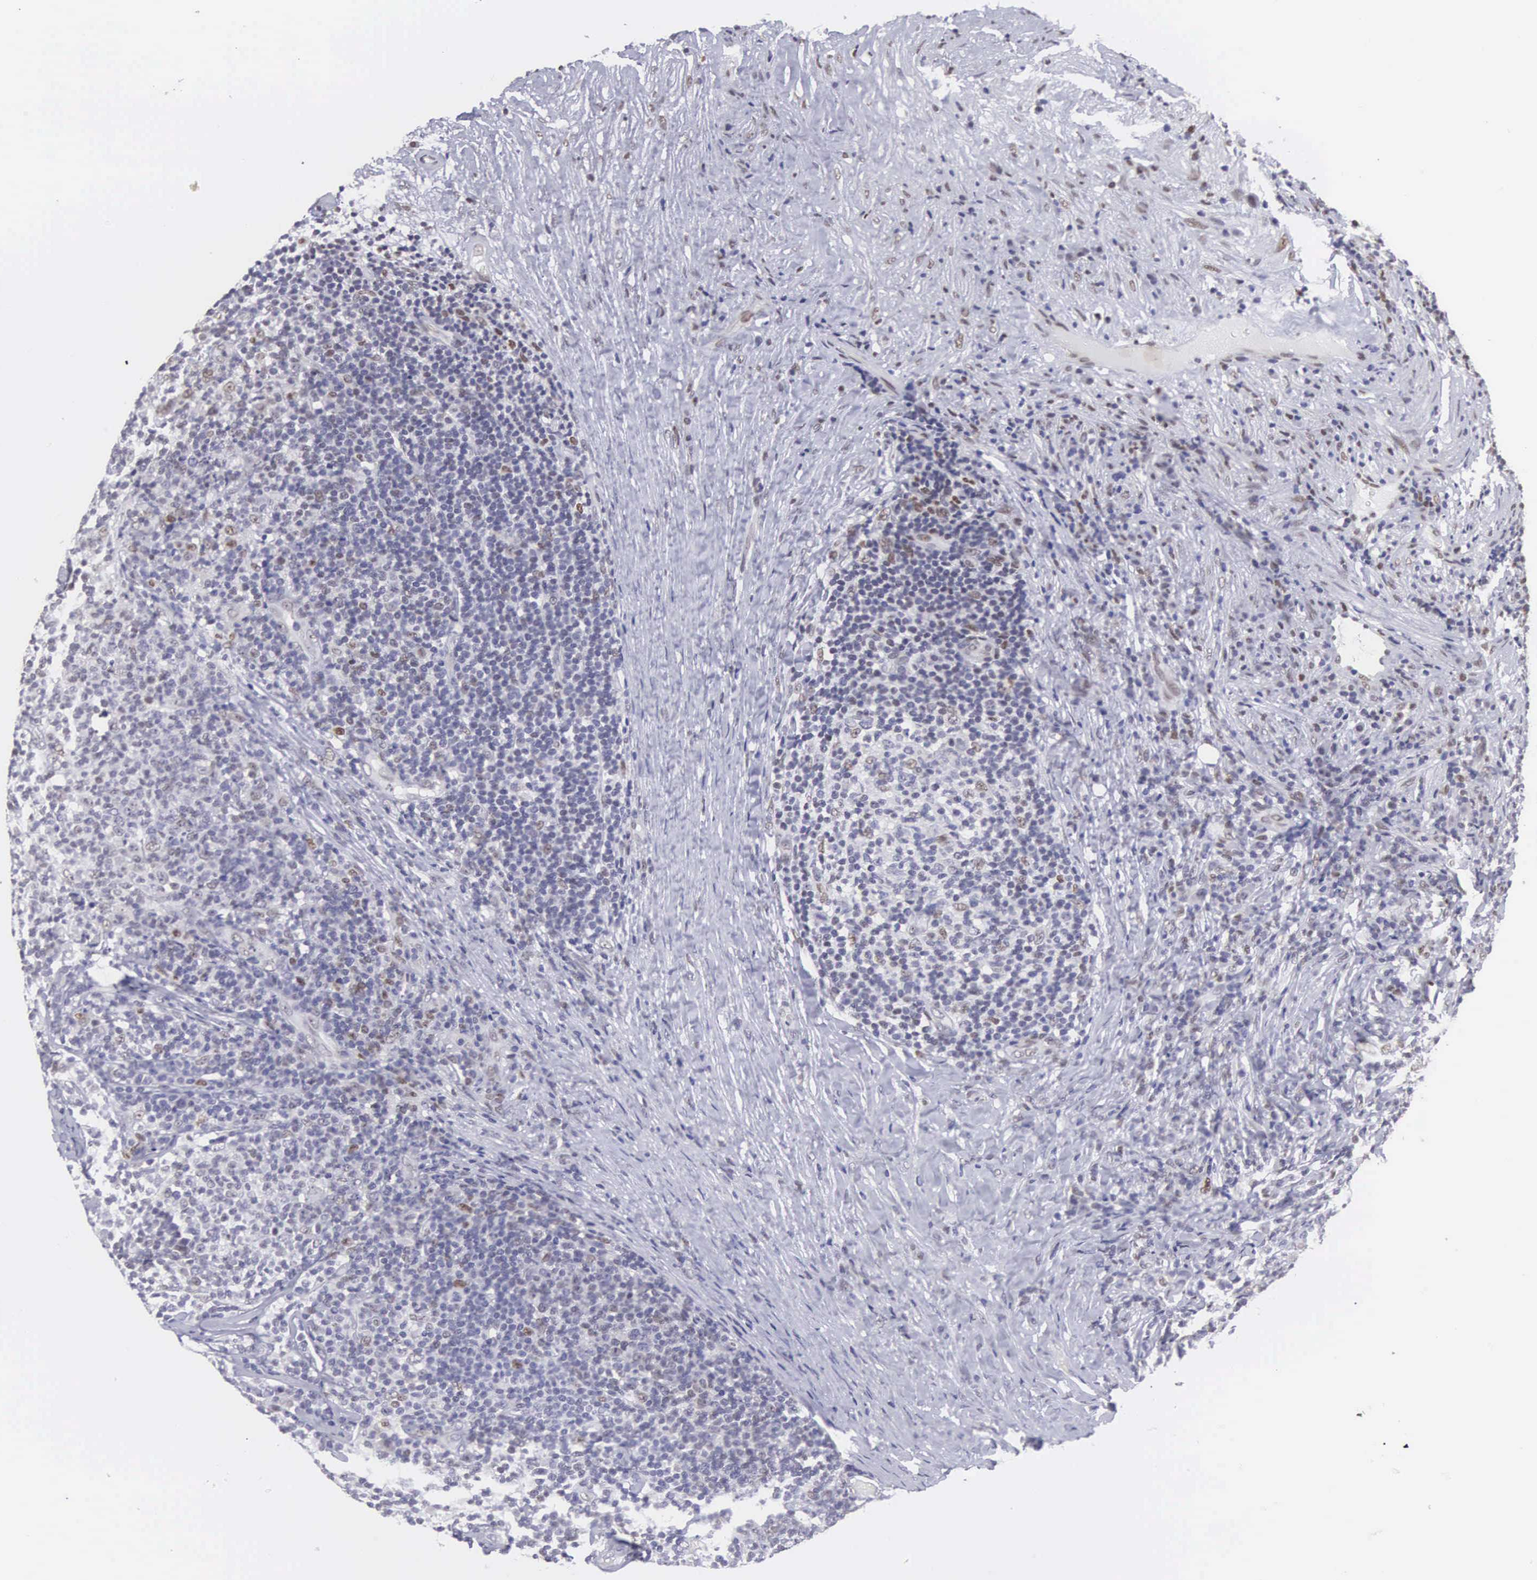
{"staining": {"intensity": "weak", "quantity": "<25%", "location": "nuclear"}, "tissue": "lymphoma", "cell_type": "Tumor cells", "image_type": "cancer", "snomed": [{"axis": "morphology", "description": "Malignant lymphoma, non-Hodgkin's type, Low grade"}, {"axis": "topography", "description": "Lymph node"}], "caption": "Micrograph shows no significant protein staining in tumor cells of lymphoma. (Brightfield microscopy of DAB immunohistochemistry (IHC) at high magnification).", "gene": "ETV6", "patient": {"sex": "male", "age": 74}}